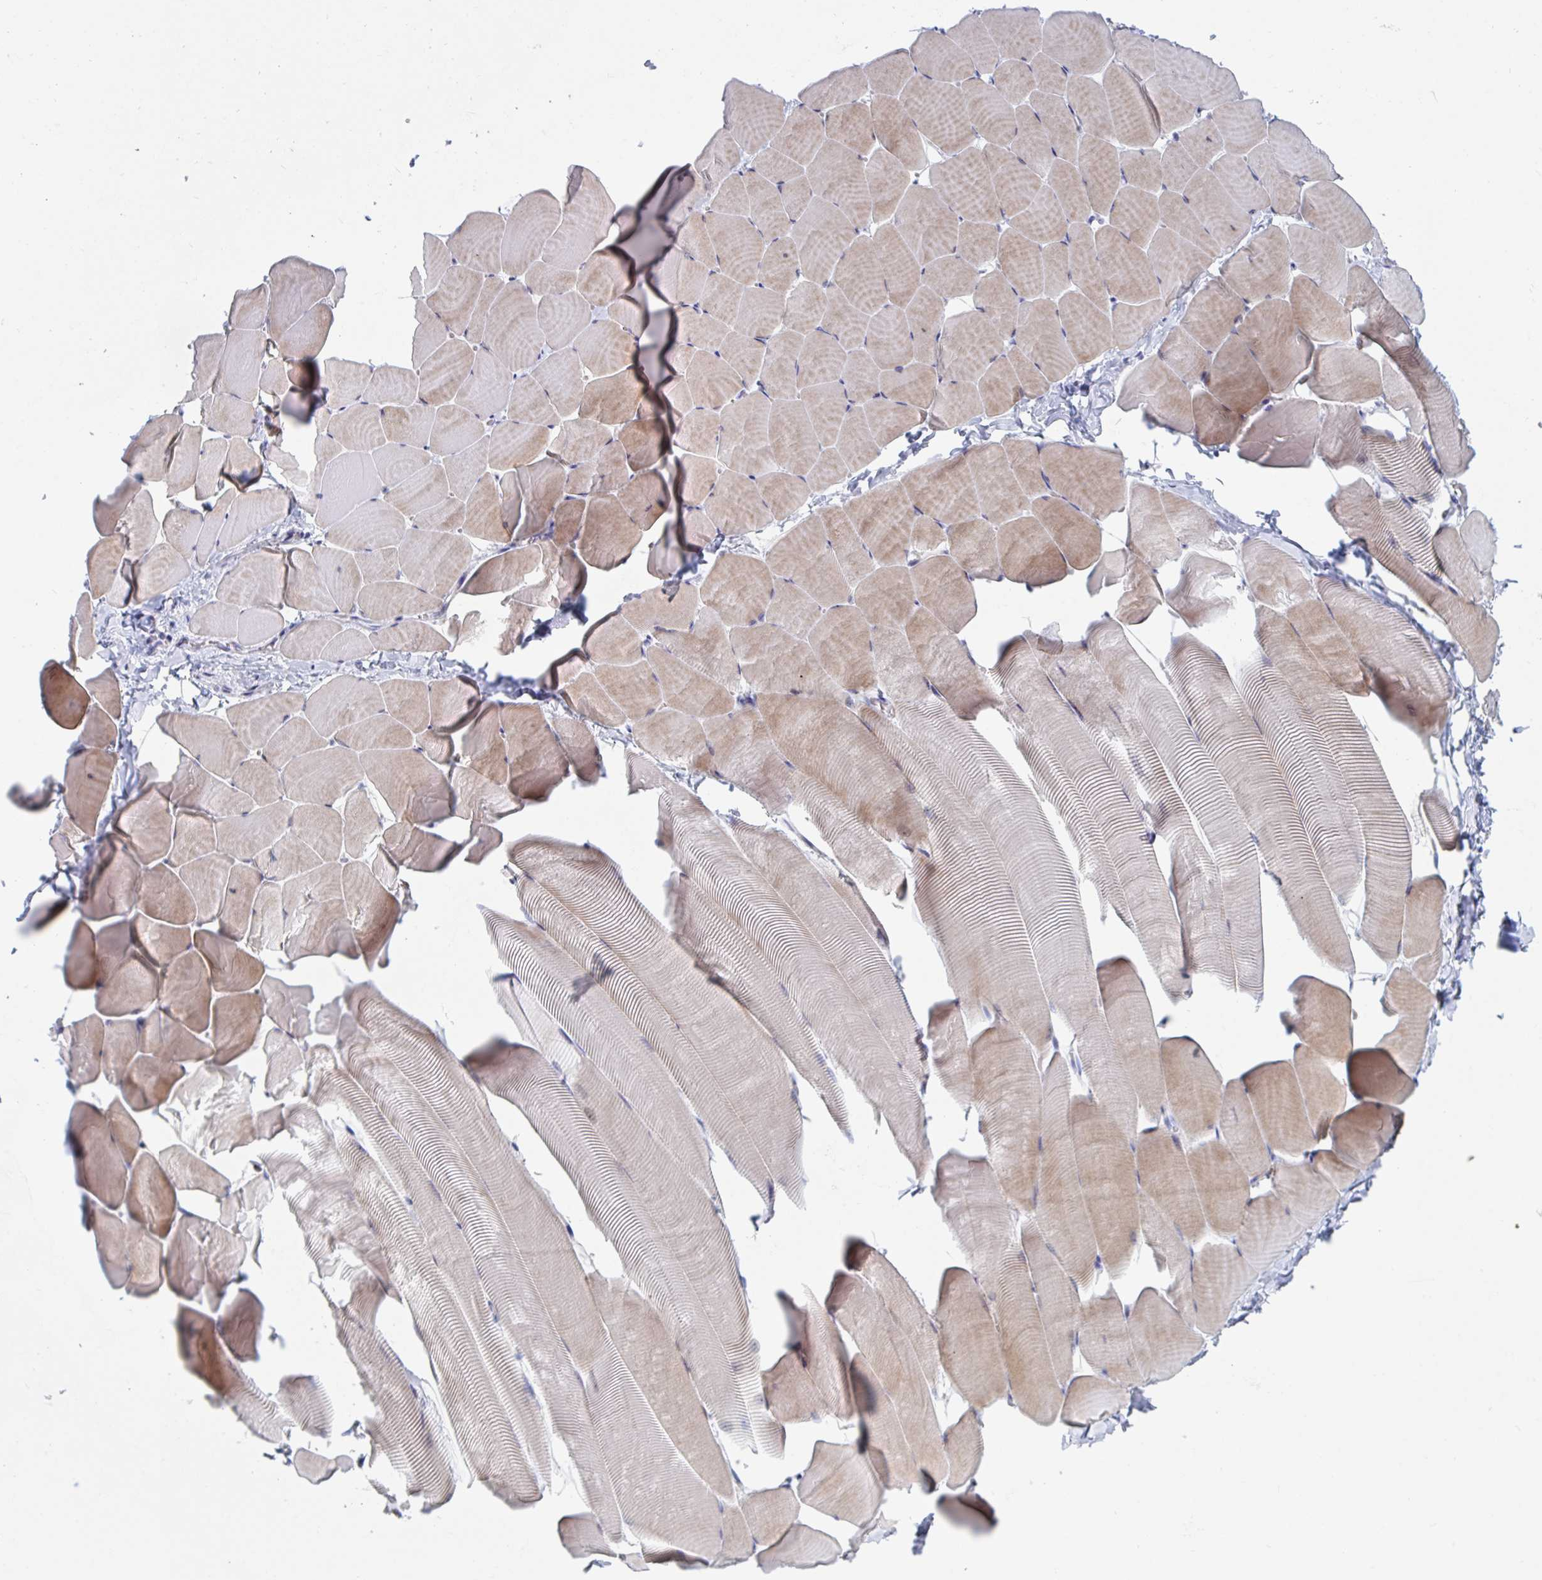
{"staining": {"intensity": "moderate", "quantity": "25%-75%", "location": "cytoplasmic/membranous"}, "tissue": "skeletal muscle", "cell_type": "Myocytes", "image_type": "normal", "snomed": [{"axis": "morphology", "description": "Normal tissue, NOS"}, {"axis": "topography", "description": "Skeletal muscle"}], "caption": "Skeletal muscle stained for a protein (brown) demonstrates moderate cytoplasmic/membranous positive staining in about 25%-75% of myocytes.", "gene": "MRPL53", "patient": {"sex": "male", "age": 25}}